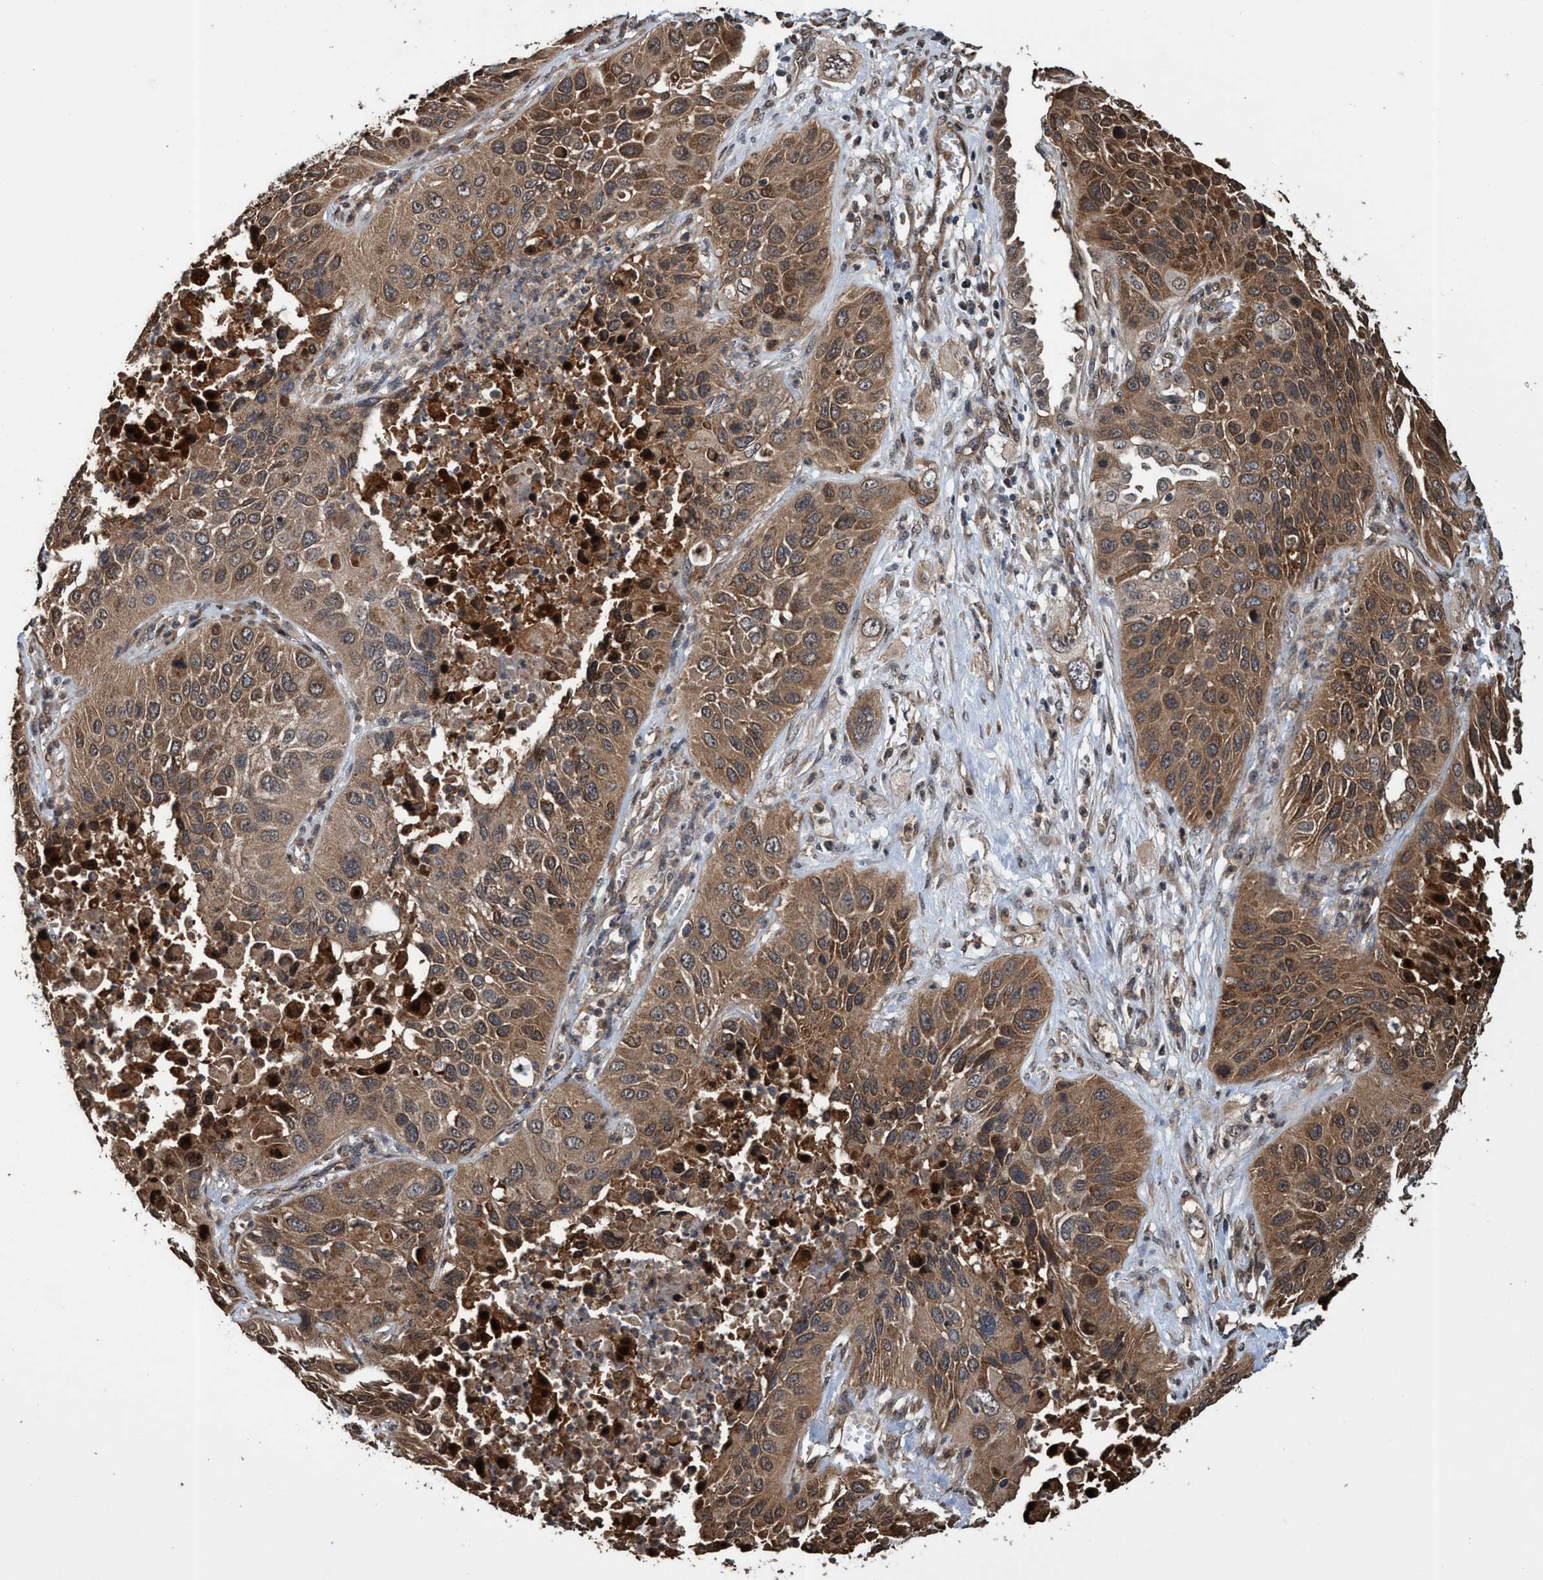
{"staining": {"intensity": "moderate", "quantity": ">75%", "location": "cytoplasmic/membranous,nuclear"}, "tissue": "lung cancer", "cell_type": "Tumor cells", "image_type": "cancer", "snomed": [{"axis": "morphology", "description": "Squamous cell carcinoma, NOS"}, {"axis": "topography", "description": "Lung"}], "caption": "High-power microscopy captured an IHC image of lung squamous cell carcinoma, revealing moderate cytoplasmic/membranous and nuclear positivity in approximately >75% of tumor cells.", "gene": "TRPC7", "patient": {"sex": "female", "age": 76}}